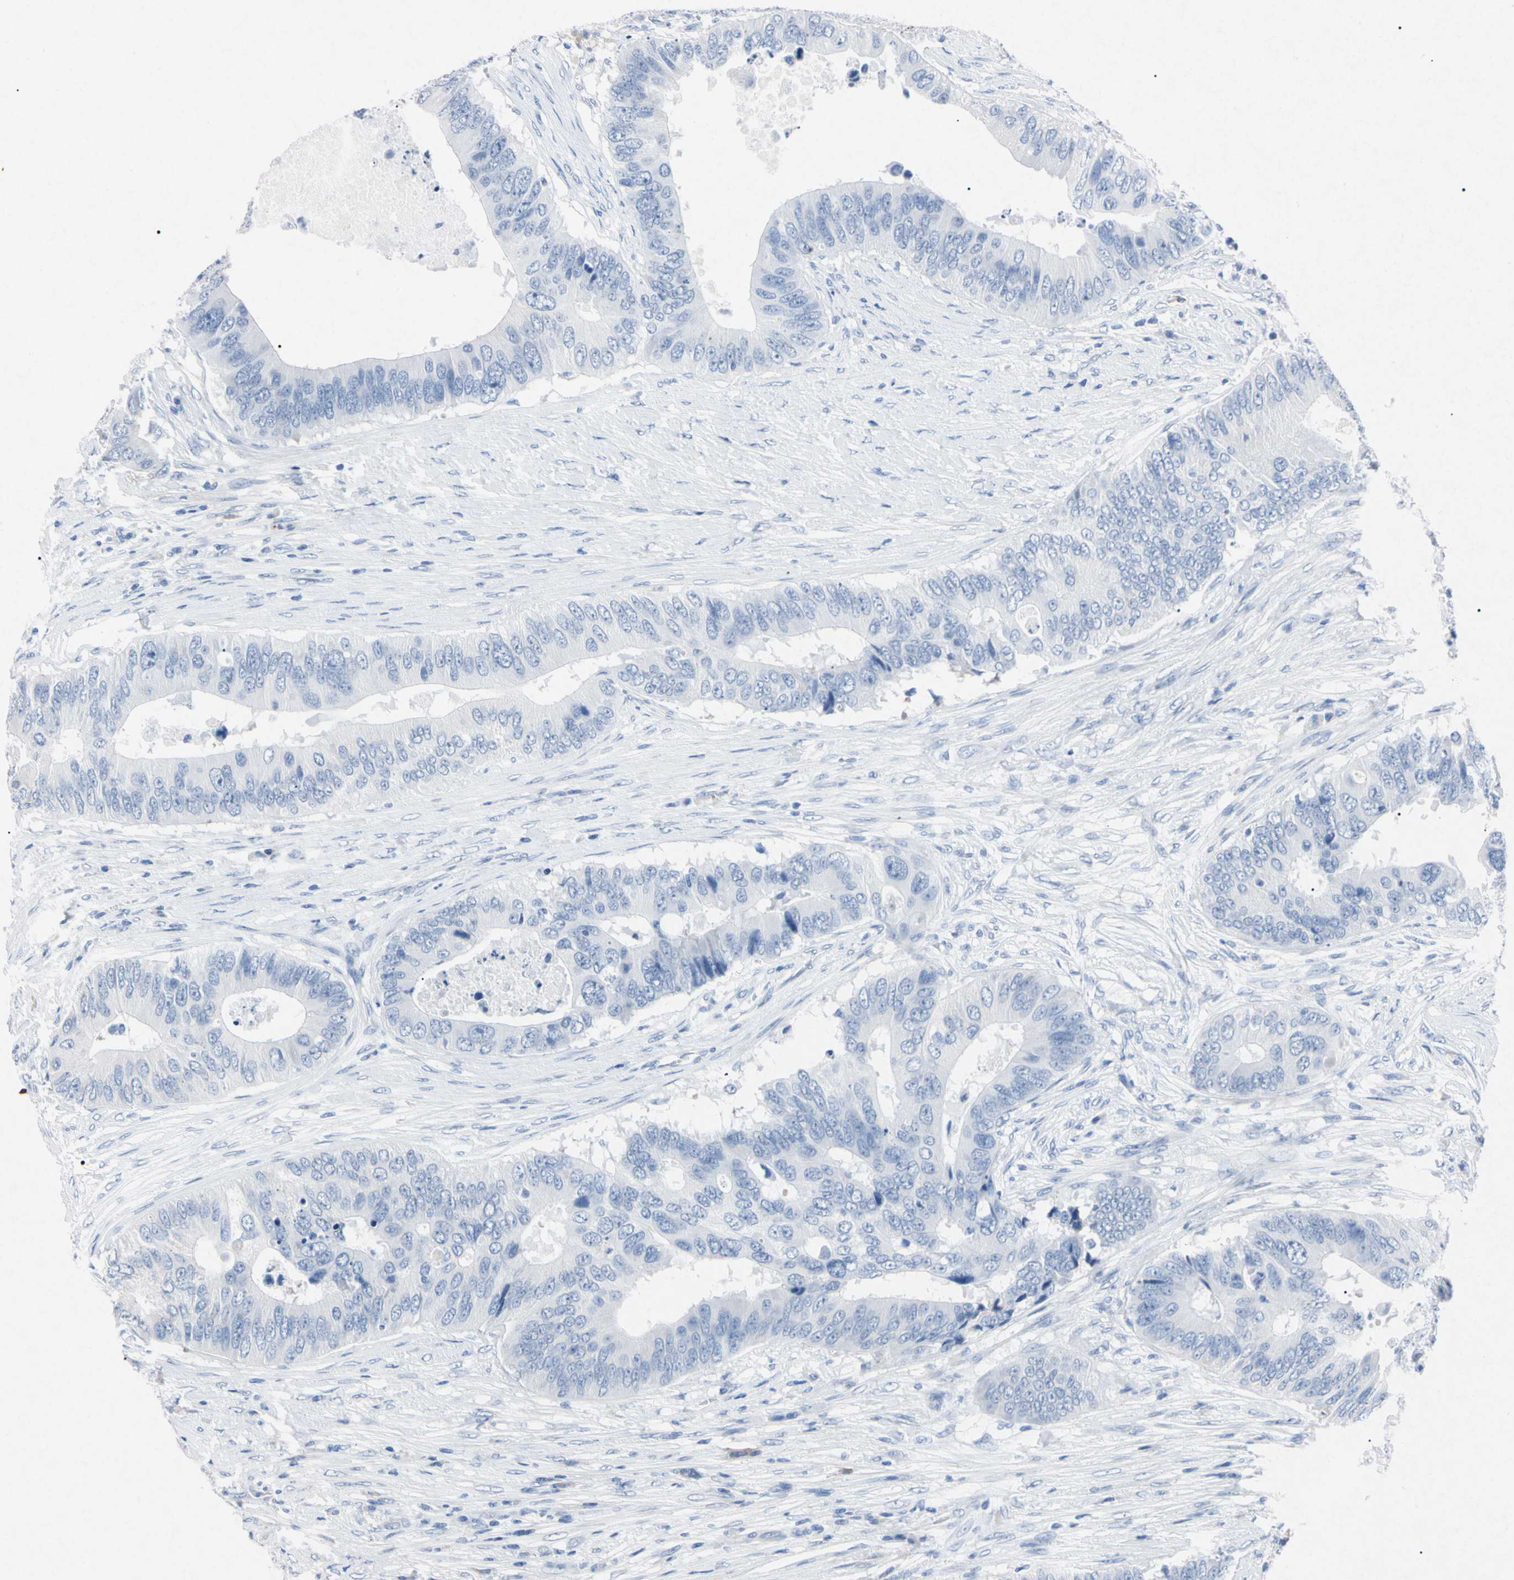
{"staining": {"intensity": "negative", "quantity": "none", "location": "none"}, "tissue": "colorectal cancer", "cell_type": "Tumor cells", "image_type": "cancer", "snomed": [{"axis": "morphology", "description": "Adenocarcinoma, NOS"}, {"axis": "topography", "description": "Colon"}], "caption": "This is a photomicrograph of IHC staining of colorectal cancer (adenocarcinoma), which shows no positivity in tumor cells.", "gene": "ELN", "patient": {"sex": "male", "age": 71}}